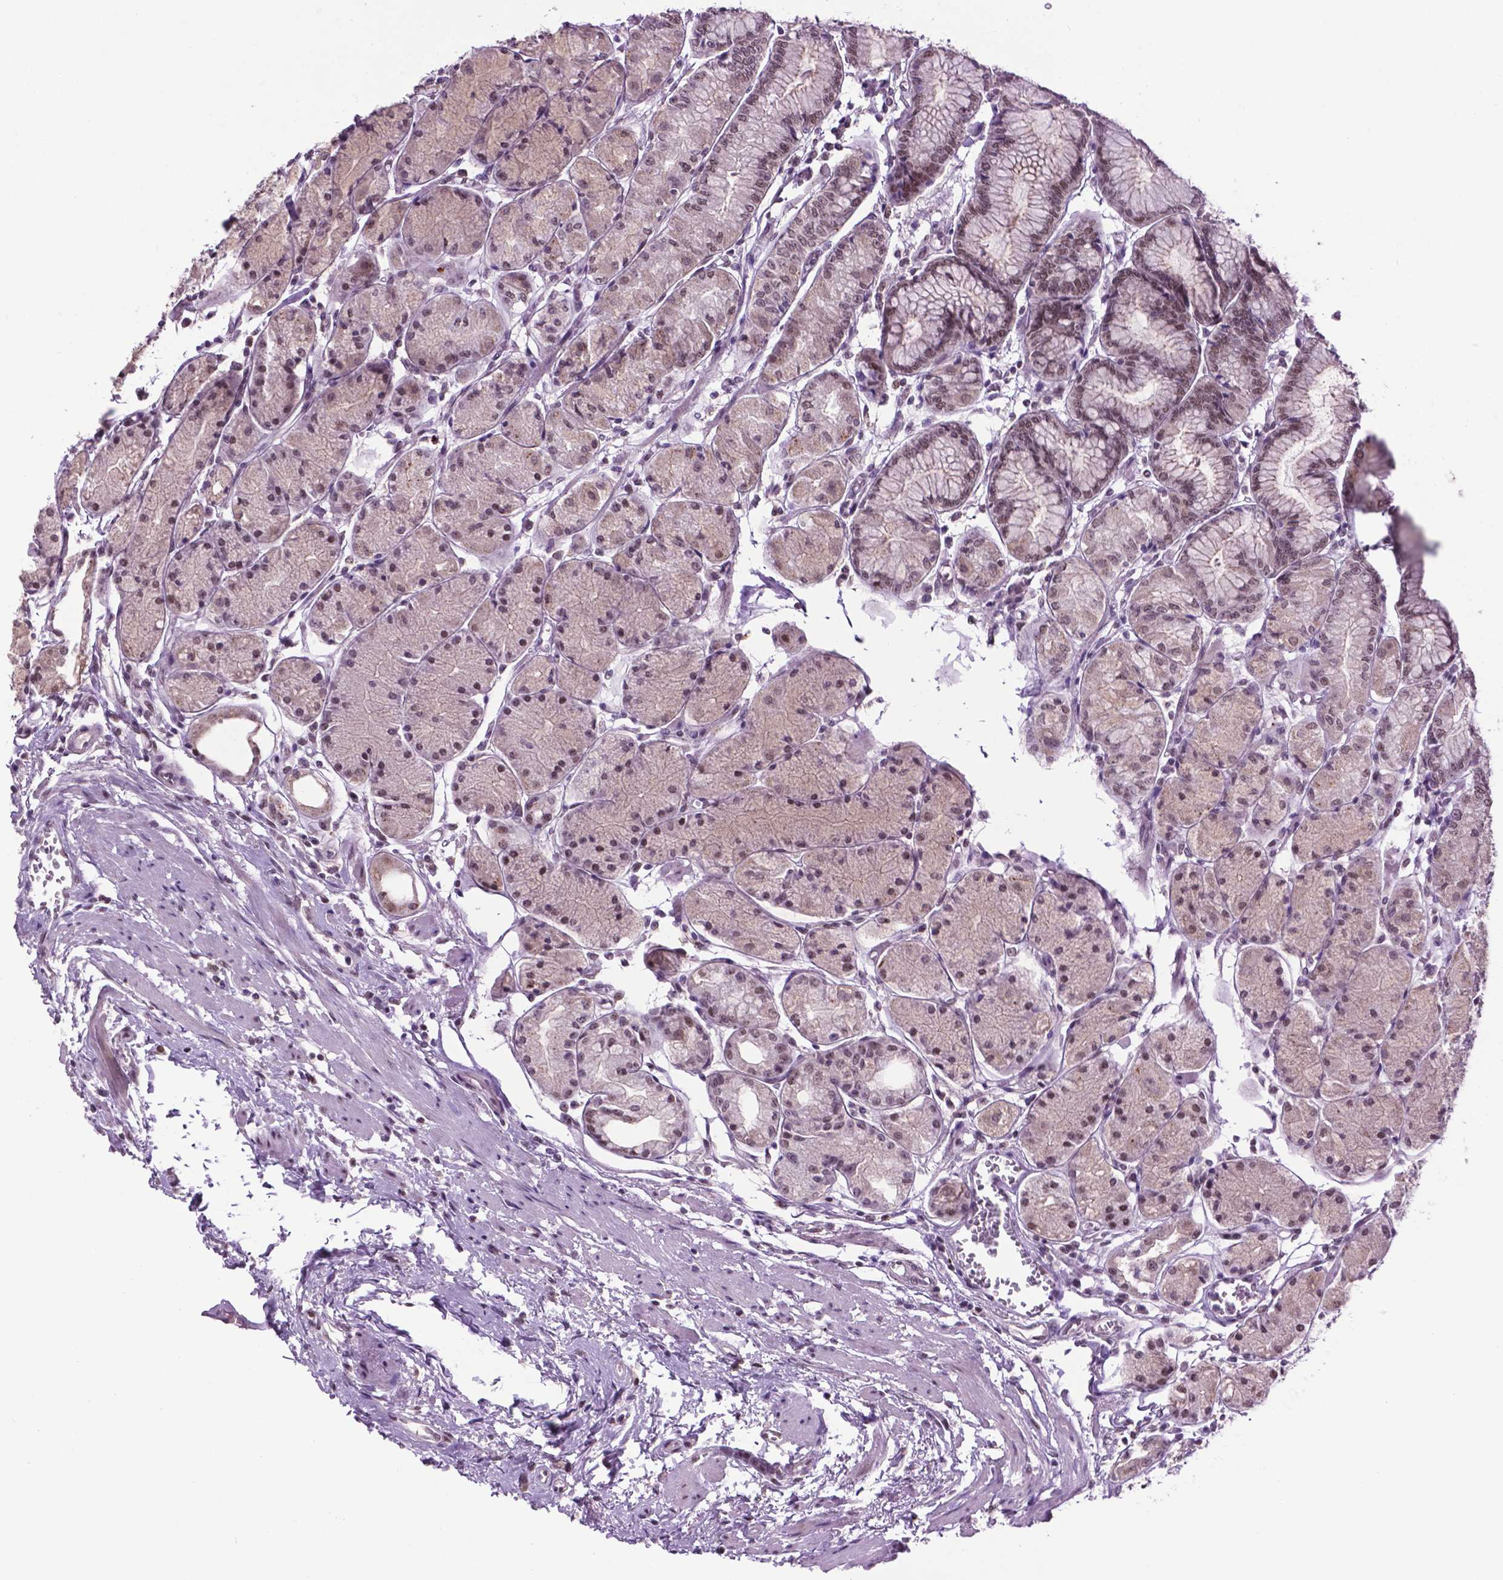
{"staining": {"intensity": "strong", "quantity": "25%-75%", "location": "cytoplasmic/membranous,nuclear"}, "tissue": "stomach", "cell_type": "Glandular cells", "image_type": "normal", "snomed": [{"axis": "morphology", "description": "Normal tissue, NOS"}, {"axis": "topography", "description": "Stomach, upper"}], "caption": "Glandular cells show strong cytoplasmic/membranous,nuclear staining in approximately 25%-75% of cells in benign stomach.", "gene": "EAF1", "patient": {"sex": "male", "age": 69}}